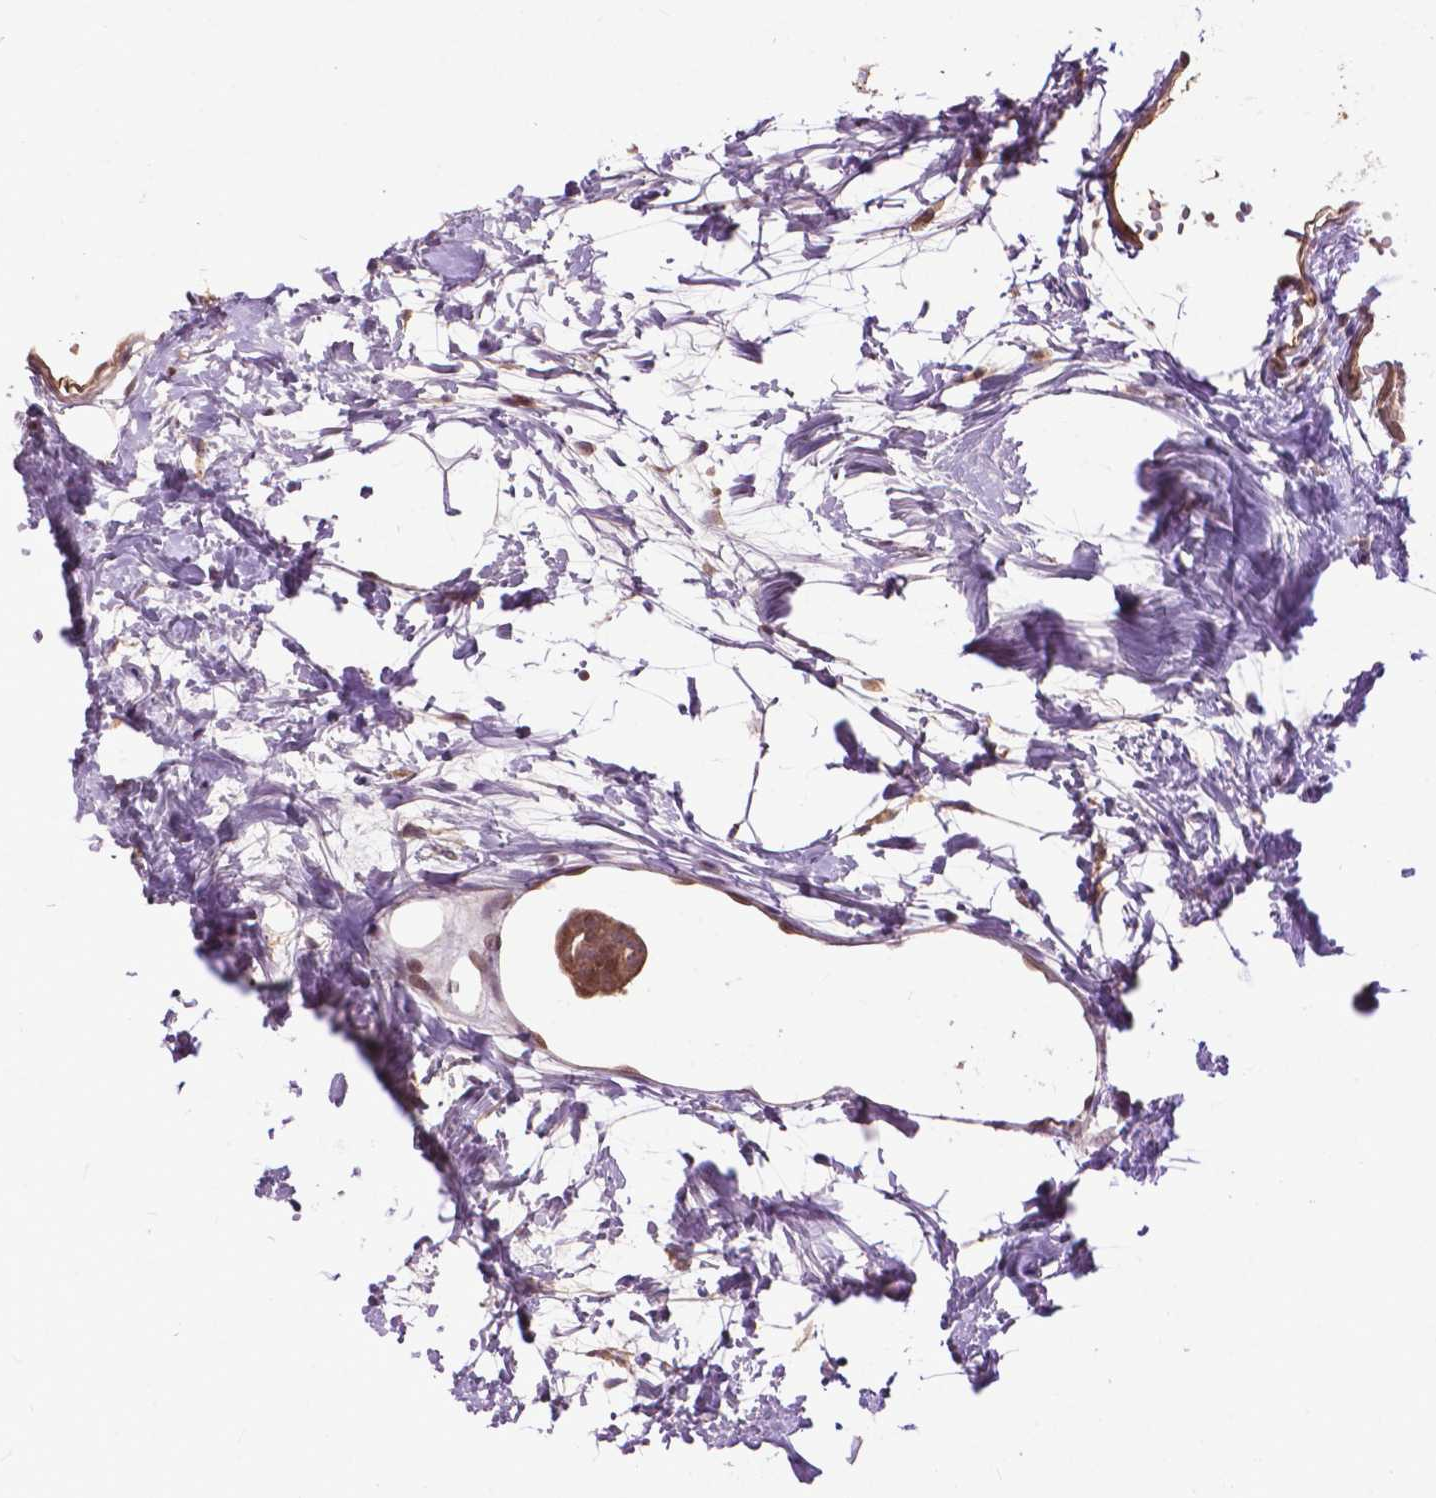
{"staining": {"intensity": "moderate", "quantity": ">75%", "location": "cytoplasmic/membranous"}, "tissue": "breast cancer", "cell_type": "Tumor cells", "image_type": "cancer", "snomed": [{"axis": "morphology", "description": "Duct carcinoma"}, {"axis": "topography", "description": "Breast"}], "caption": "Immunohistochemical staining of infiltrating ductal carcinoma (breast) demonstrates moderate cytoplasmic/membranous protein expression in about >75% of tumor cells. (Brightfield microscopy of DAB IHC at high magnification).", "gene": "CHMP4A", "patient": {"sex": "female", "age": 40}}